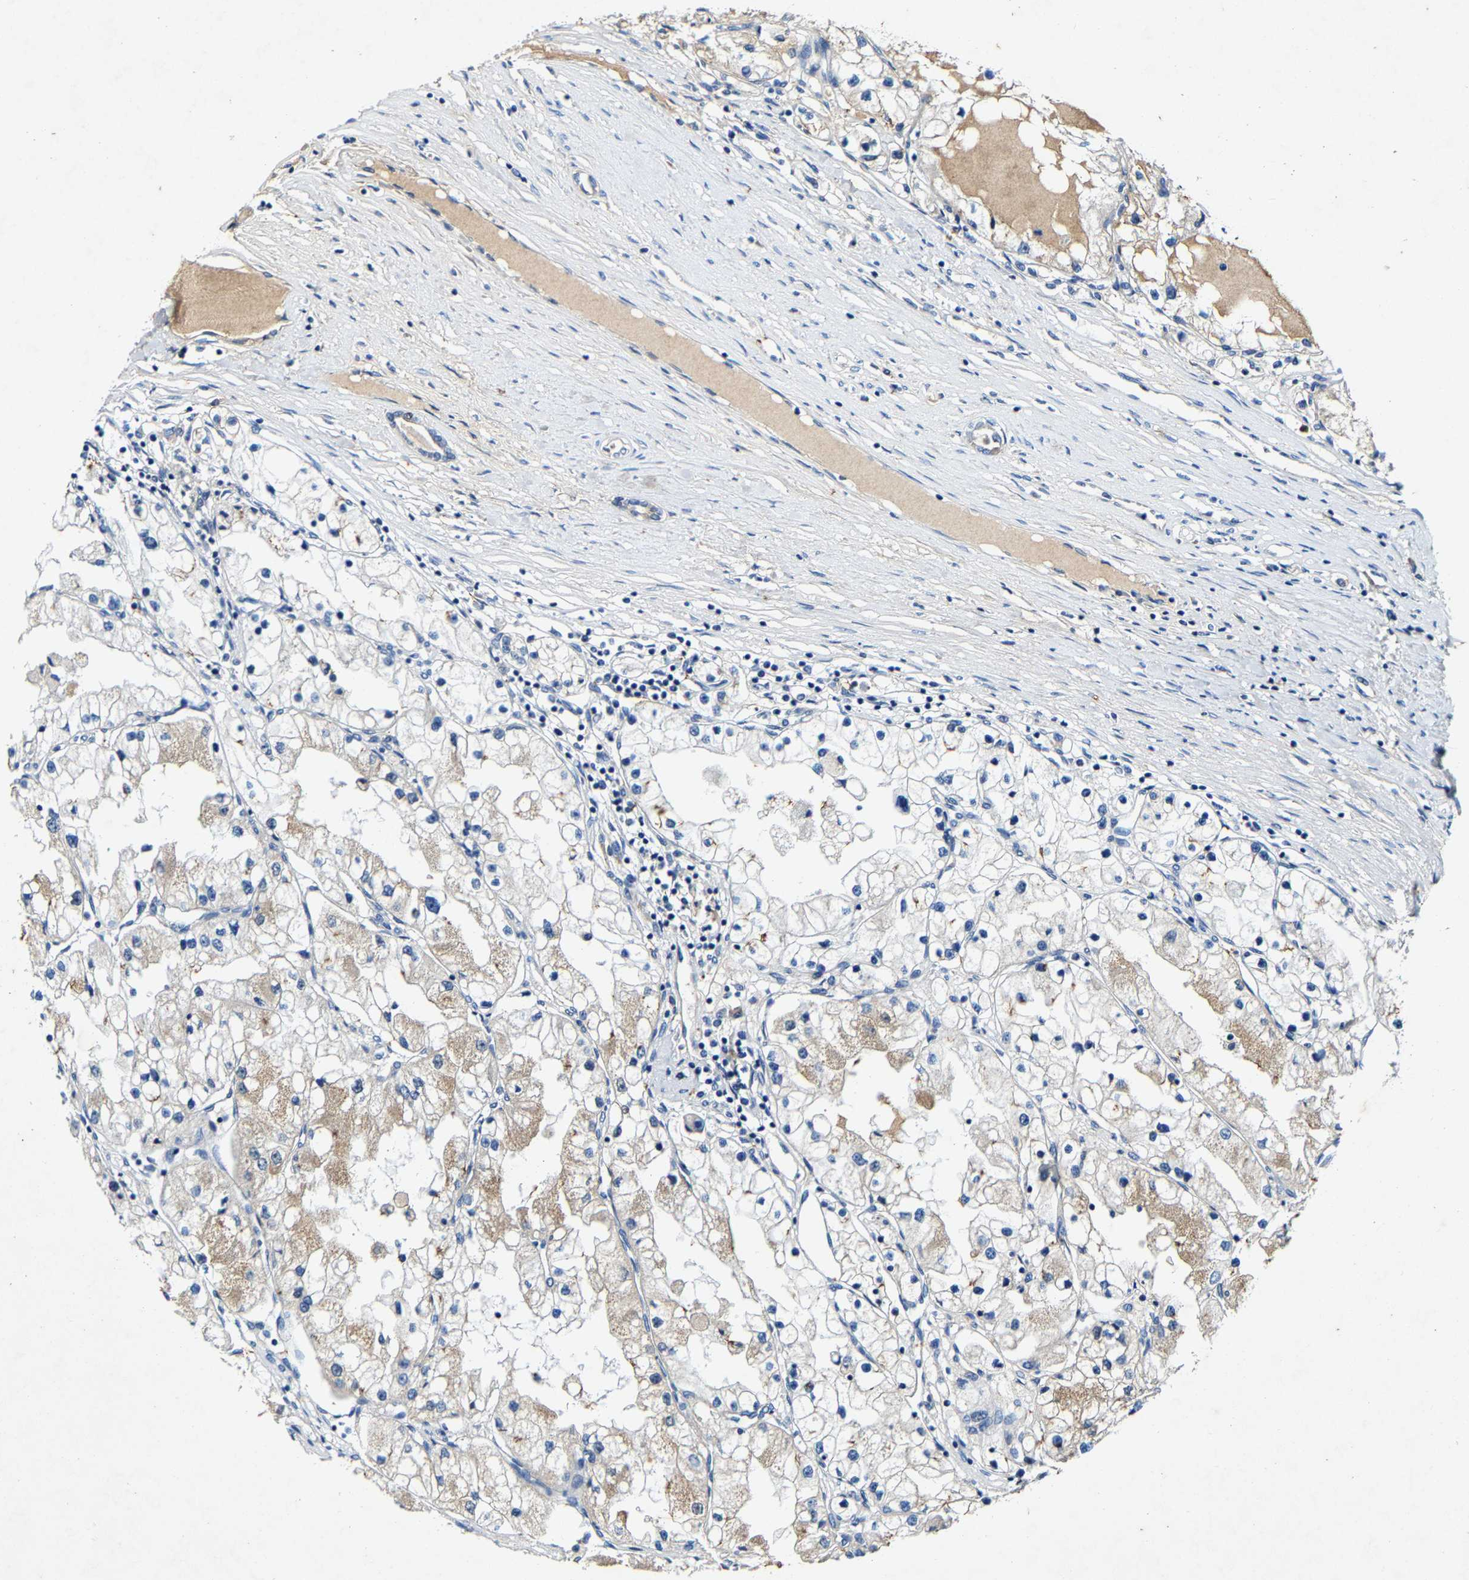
{"staining": {"intensity": "weak", "quantity": "<25%", "location": "cytoplasmic/membranous"}, "tissue": "renal cancer", "cell_type": "Tumor cells", "image_type": "cancer", "snomed": [{"axis": "morphology", "description": "Adenocarcinoma, NOS"}, {"axis": "topography", "description": "Kidney"}], "caption": "Tumor cells are negative for brown protein staining in renal cancer.", "gene": "SLC25A25", "patient": {"sex": "male", "age": 68}}